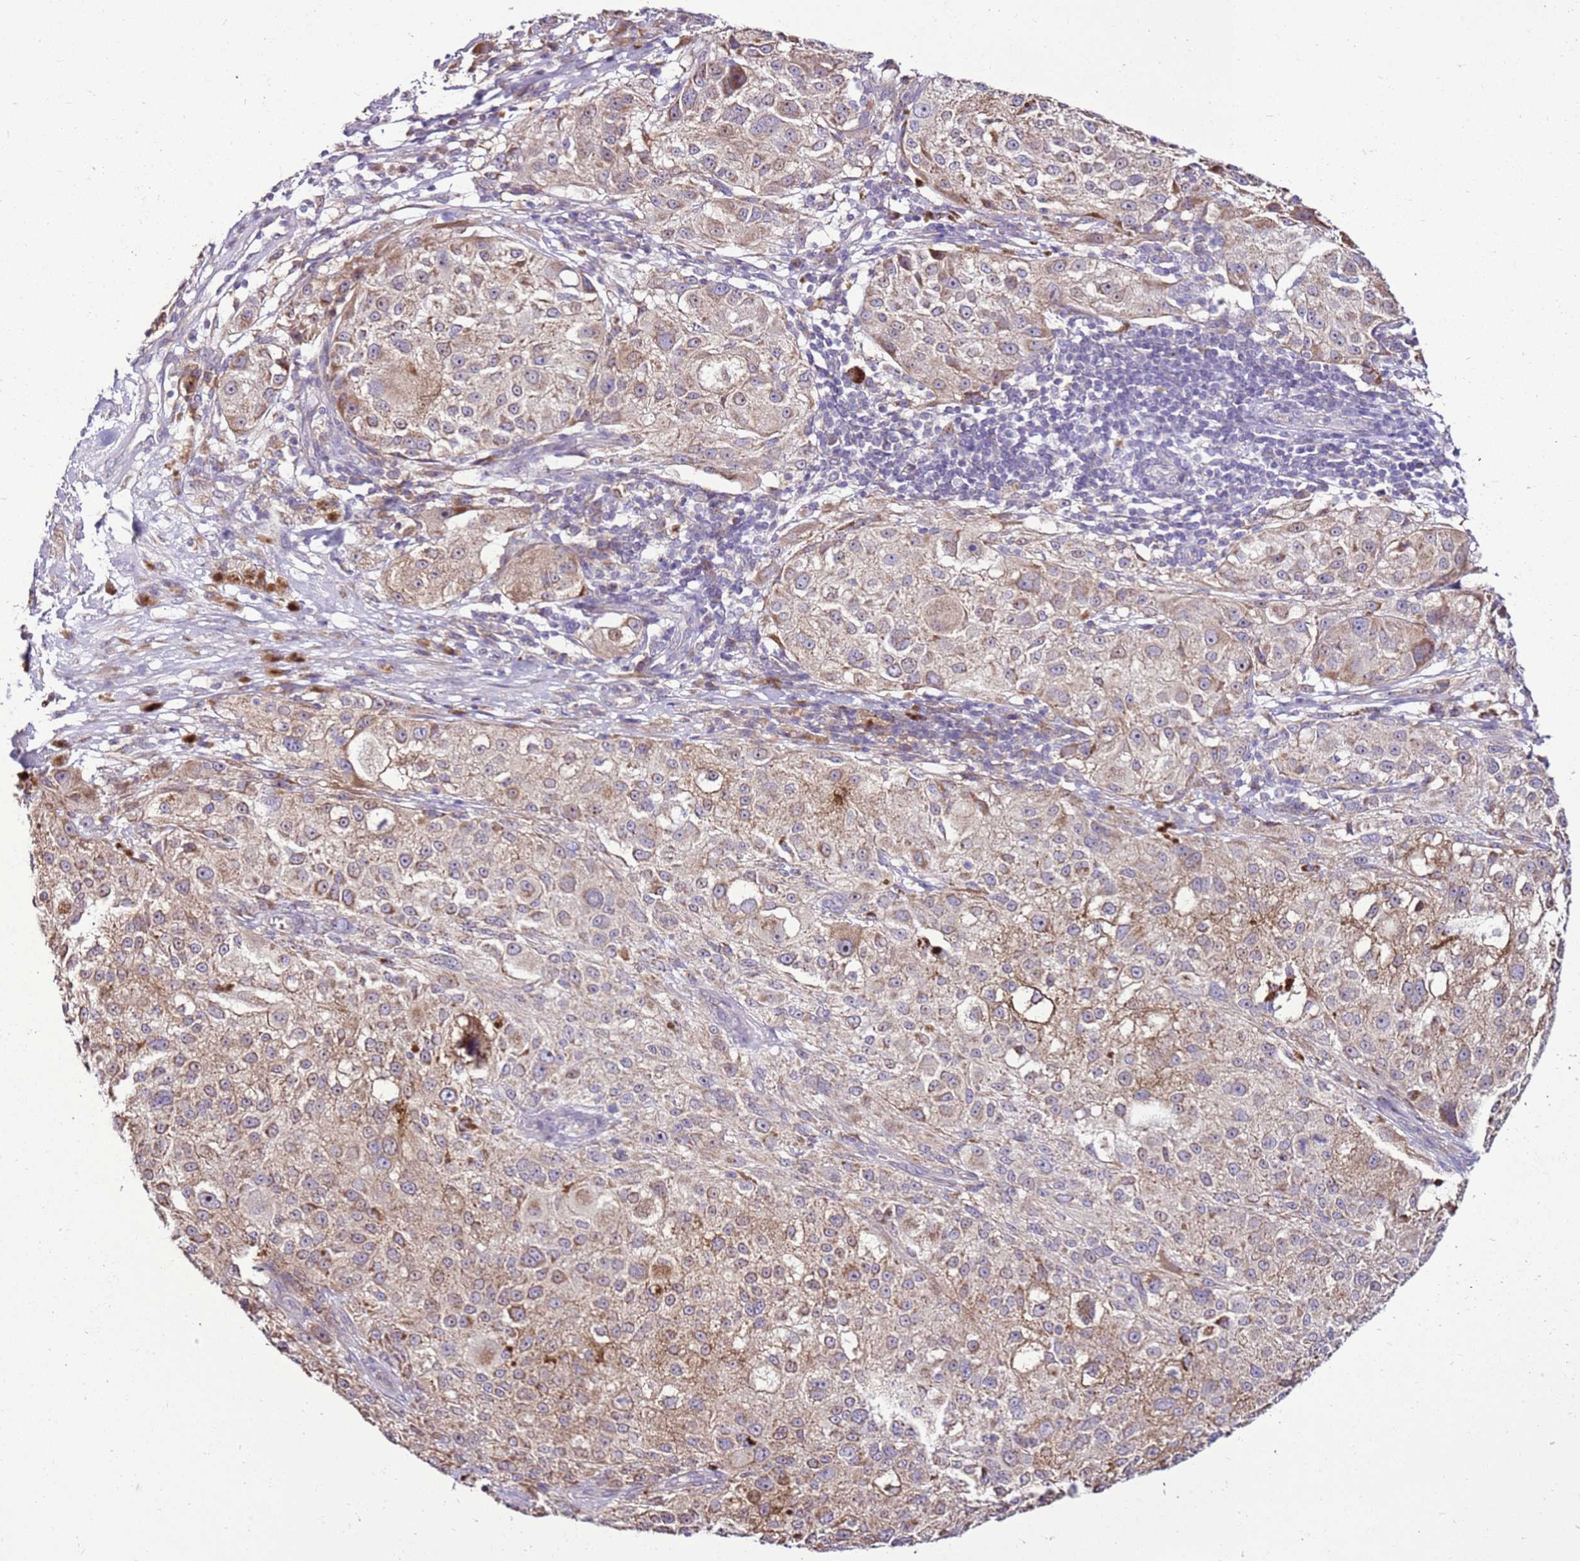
{"staining": {"intensity": "moderate", "quantity": ">75%", "location": "cytoplasmic/membranous"}, "tissue": "melanoma", "cell_type": "Tumor cells", "image_type": "cancer", "snomed": [{"axis": "morphology", "description": "Necrosis, NOS"}, {"axis": "morphology", "description": "Malignant melanoma, NOS"}, {"axis": "topography", "description": "Skin"}], "caption": "Immunohistochemical staining of human melanoma reveals medium levels of moderate cytoplasmic/membranous protein staining in approximately >75% of tumor cells. (IHC, brightfield microscopy, high magnification).", "gene": "SLC38A5", "patient": {"sex": "female", "age": 87}}